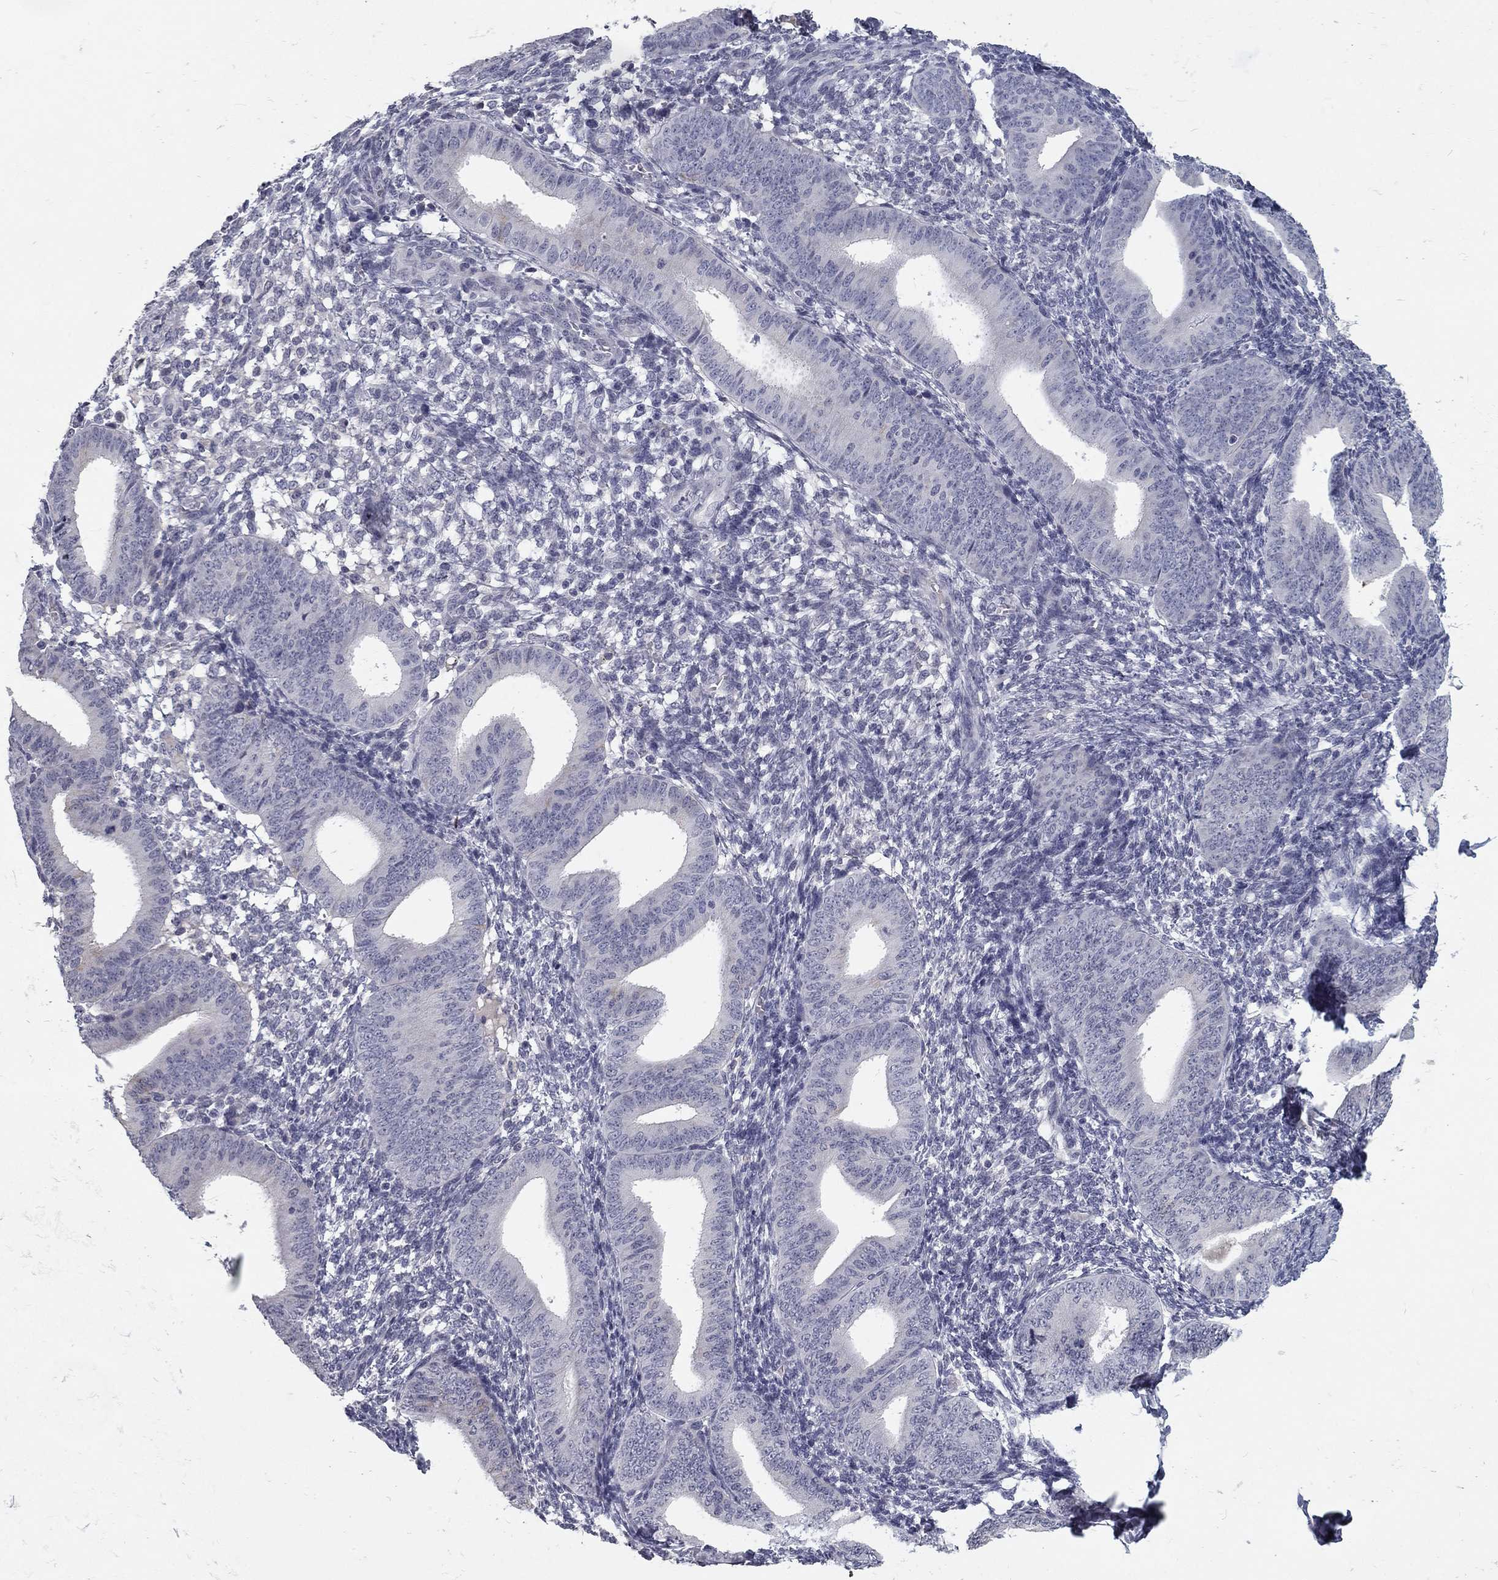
{"staining": {"intensity": "negative", "quantity": "none", "location": "none"}, "tissue": "endometrium", "cell_type": "Cells in endometrial stroma", "image_type": "normal", "snomed": [{"axis": "morphology", "description": "Normal tissue, NOS"}, {"axis": "topography", "description": "Endometrium"}], "caption": "Immunohistochemical staining of benign human endometrium shows no significant staining in cells in endometrial stroma. (Brightfield microscopy of DAB (3,3'-diaminobenzidine) immunohistochemistry at high magnification).", "gene": "NOS1", "patient": {"sex": "female", "age": 39}}